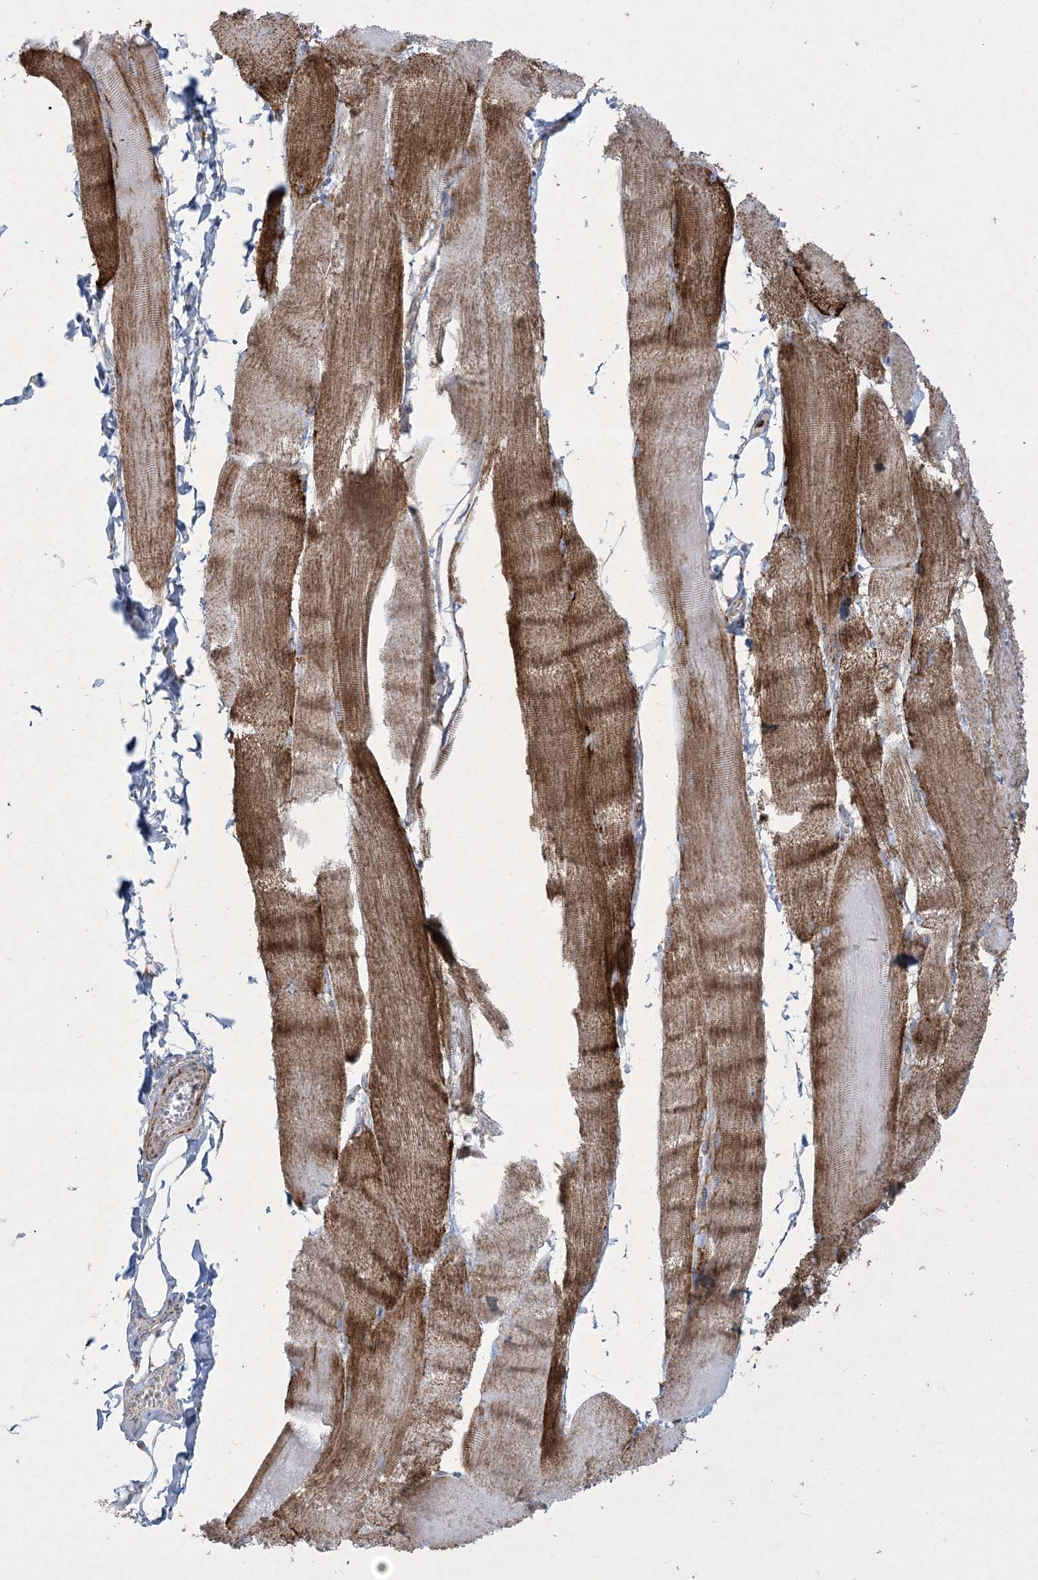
{"staining": {"intensity": "moderate", "quantity": ">75%", "location": "cytoplasmic/membranous"}, "tissue": "skeletal muscle", "cell_type": "Myocytes", "image_type": "normal", "snomed": [{"axis": "morphology", "description": "Normal tissue, NOS"}, {"axis": "morphology", "description": "Basal cell carcinoma"}, {"axis": "topography", "description": "Skeletal muscle"}], "caption": "Immunohistochemical staining of benign skeletal muscle reveals >75% levels of moderate cytoplasmic/membranous protein staining in about >75% of myocytes.", "gene": "BEND4", "patient": {"sex": "female", "age": 64}}